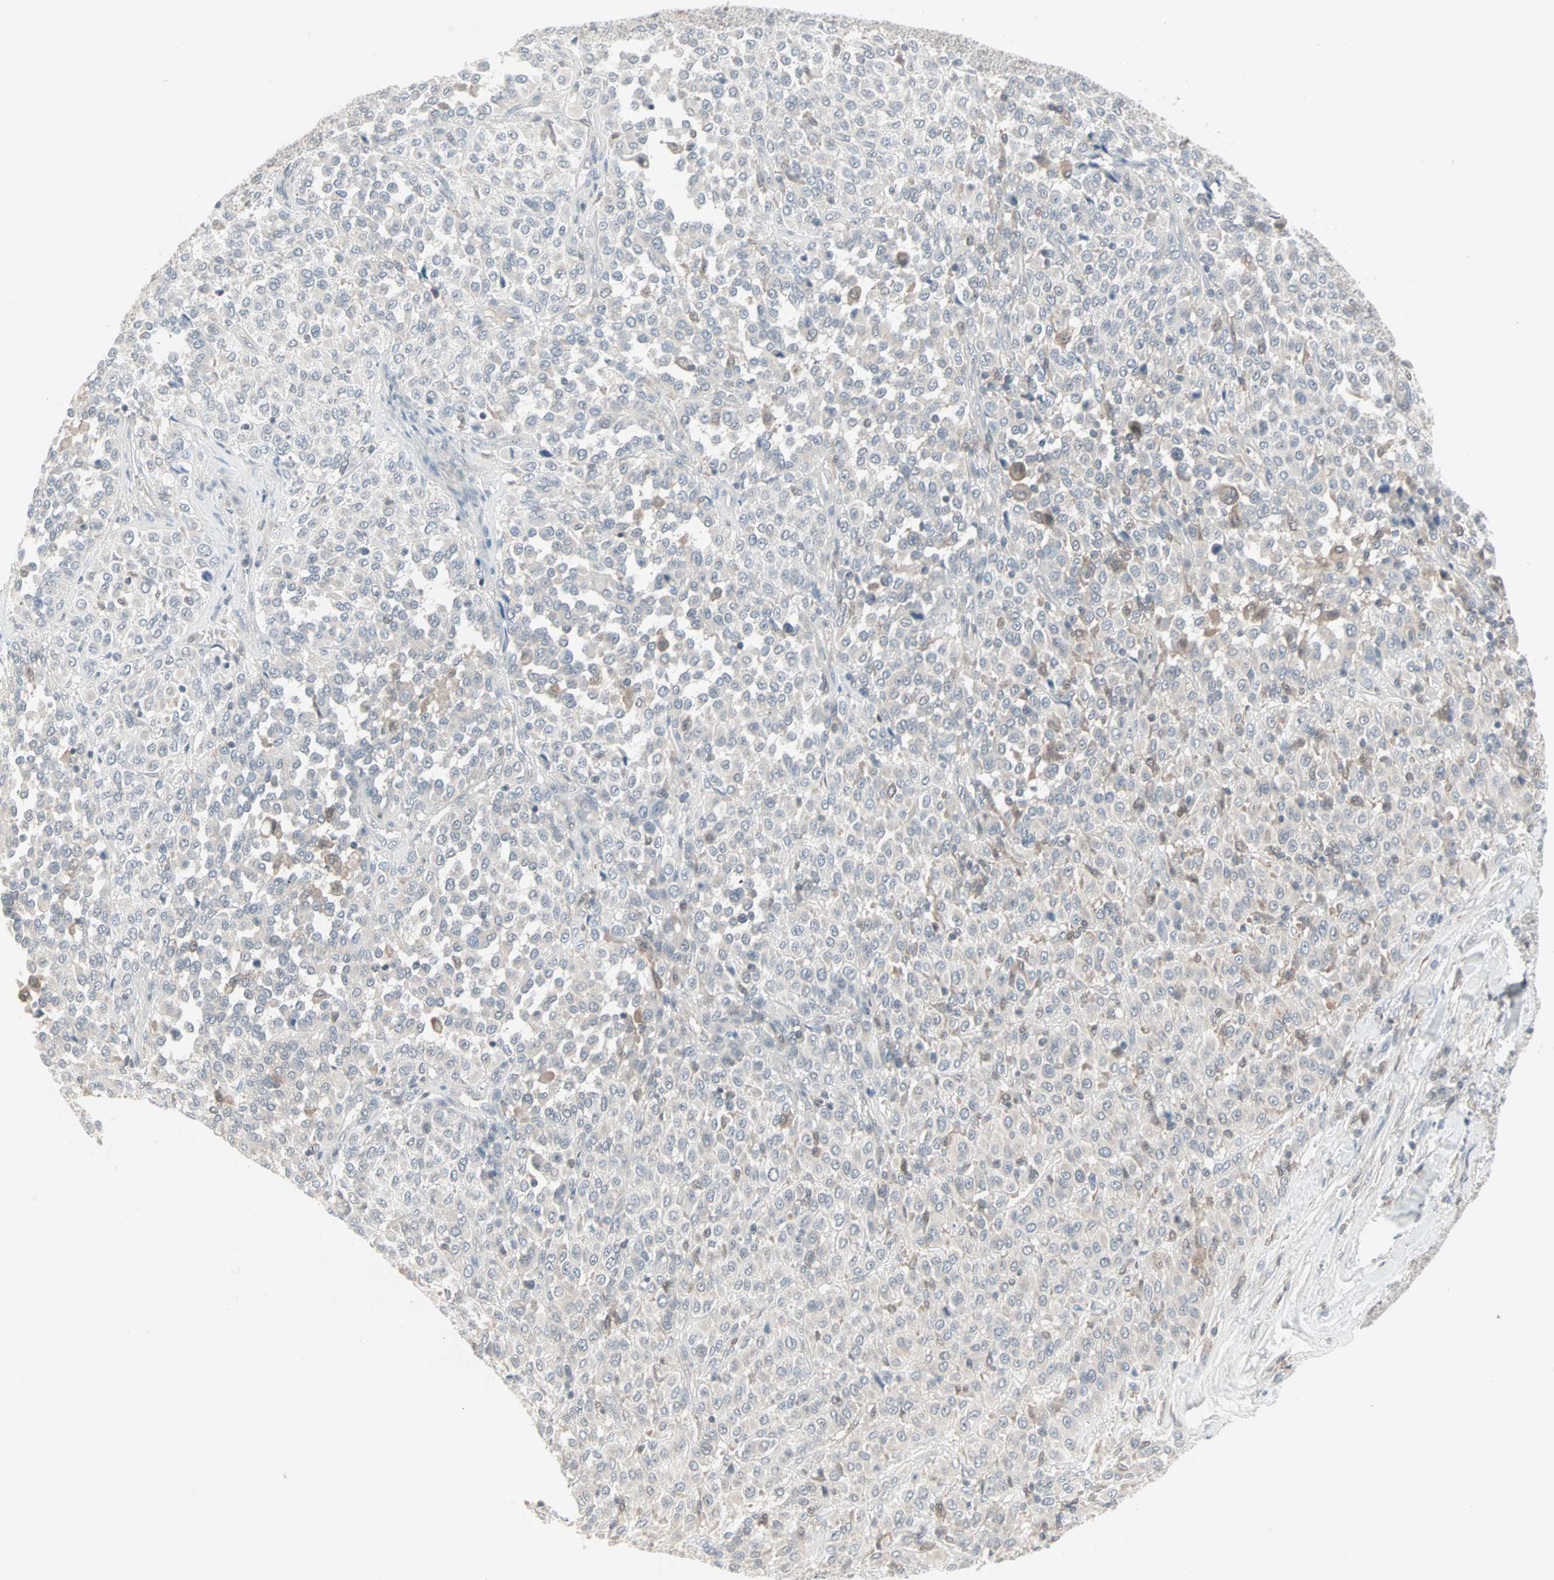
{"staining": {"intensity": "negative", "quantity": "none", "location": "none"}, "tissue": "melanoma", "cell_type": "Tumor cells", "image_type": "cancer", "snomed": [{"axis": "morphology", "description": "Malignant melanoma, Metastatic site"}, {"axis": "topography", "description": "Pancreas"}], "caption": "Melanoma stained for a protein using immunohistochemistry exhibits no positivity tumor cells.", "gene": "PTPA", "patient": {"sex": "female", "age": 30}}